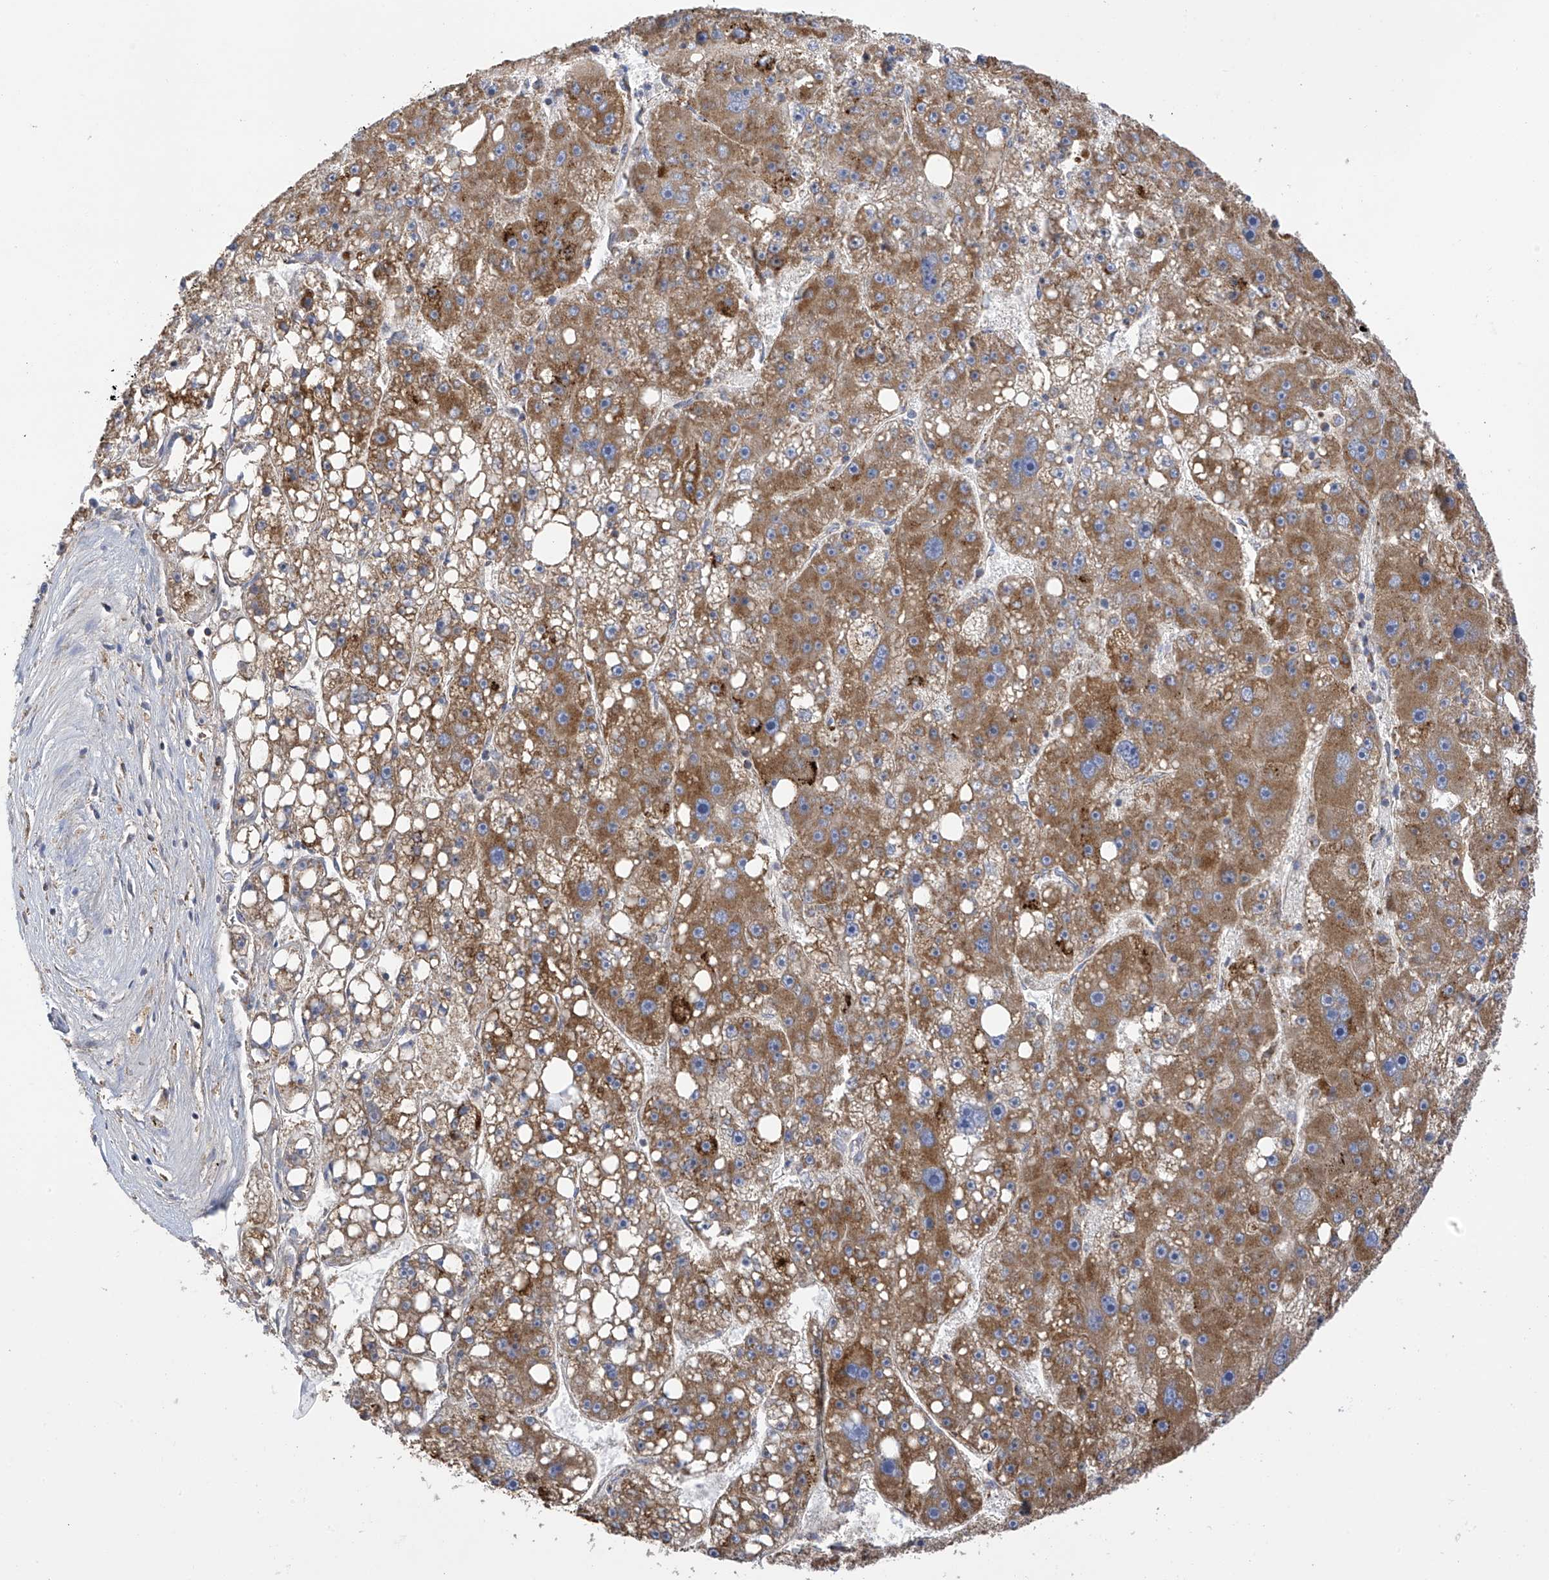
{"staining": {"intensity": "moderate", "quantity": ">75%", "location": "cytoplasmic/membranous"}, "tissue": "liver cancer", "cell_type": "Tumor cells", "image_type": "cancer", "snomed": [{"axis": "morphology", "description": "Carcinoma, Hepatocellular, NOS"}, {"axis": "topography", "description": "Liver"}], "caption": "Immunohistochemistry micrograph of hepatocellular carcinoma (liver) stained for a protein (brown), which displays medium levels of moderate cytoplasmic/membranous expression in approximately >75% of tumor cells.", "gene": "ITM2B", "patient": {"sex": "female", "age": 61}}